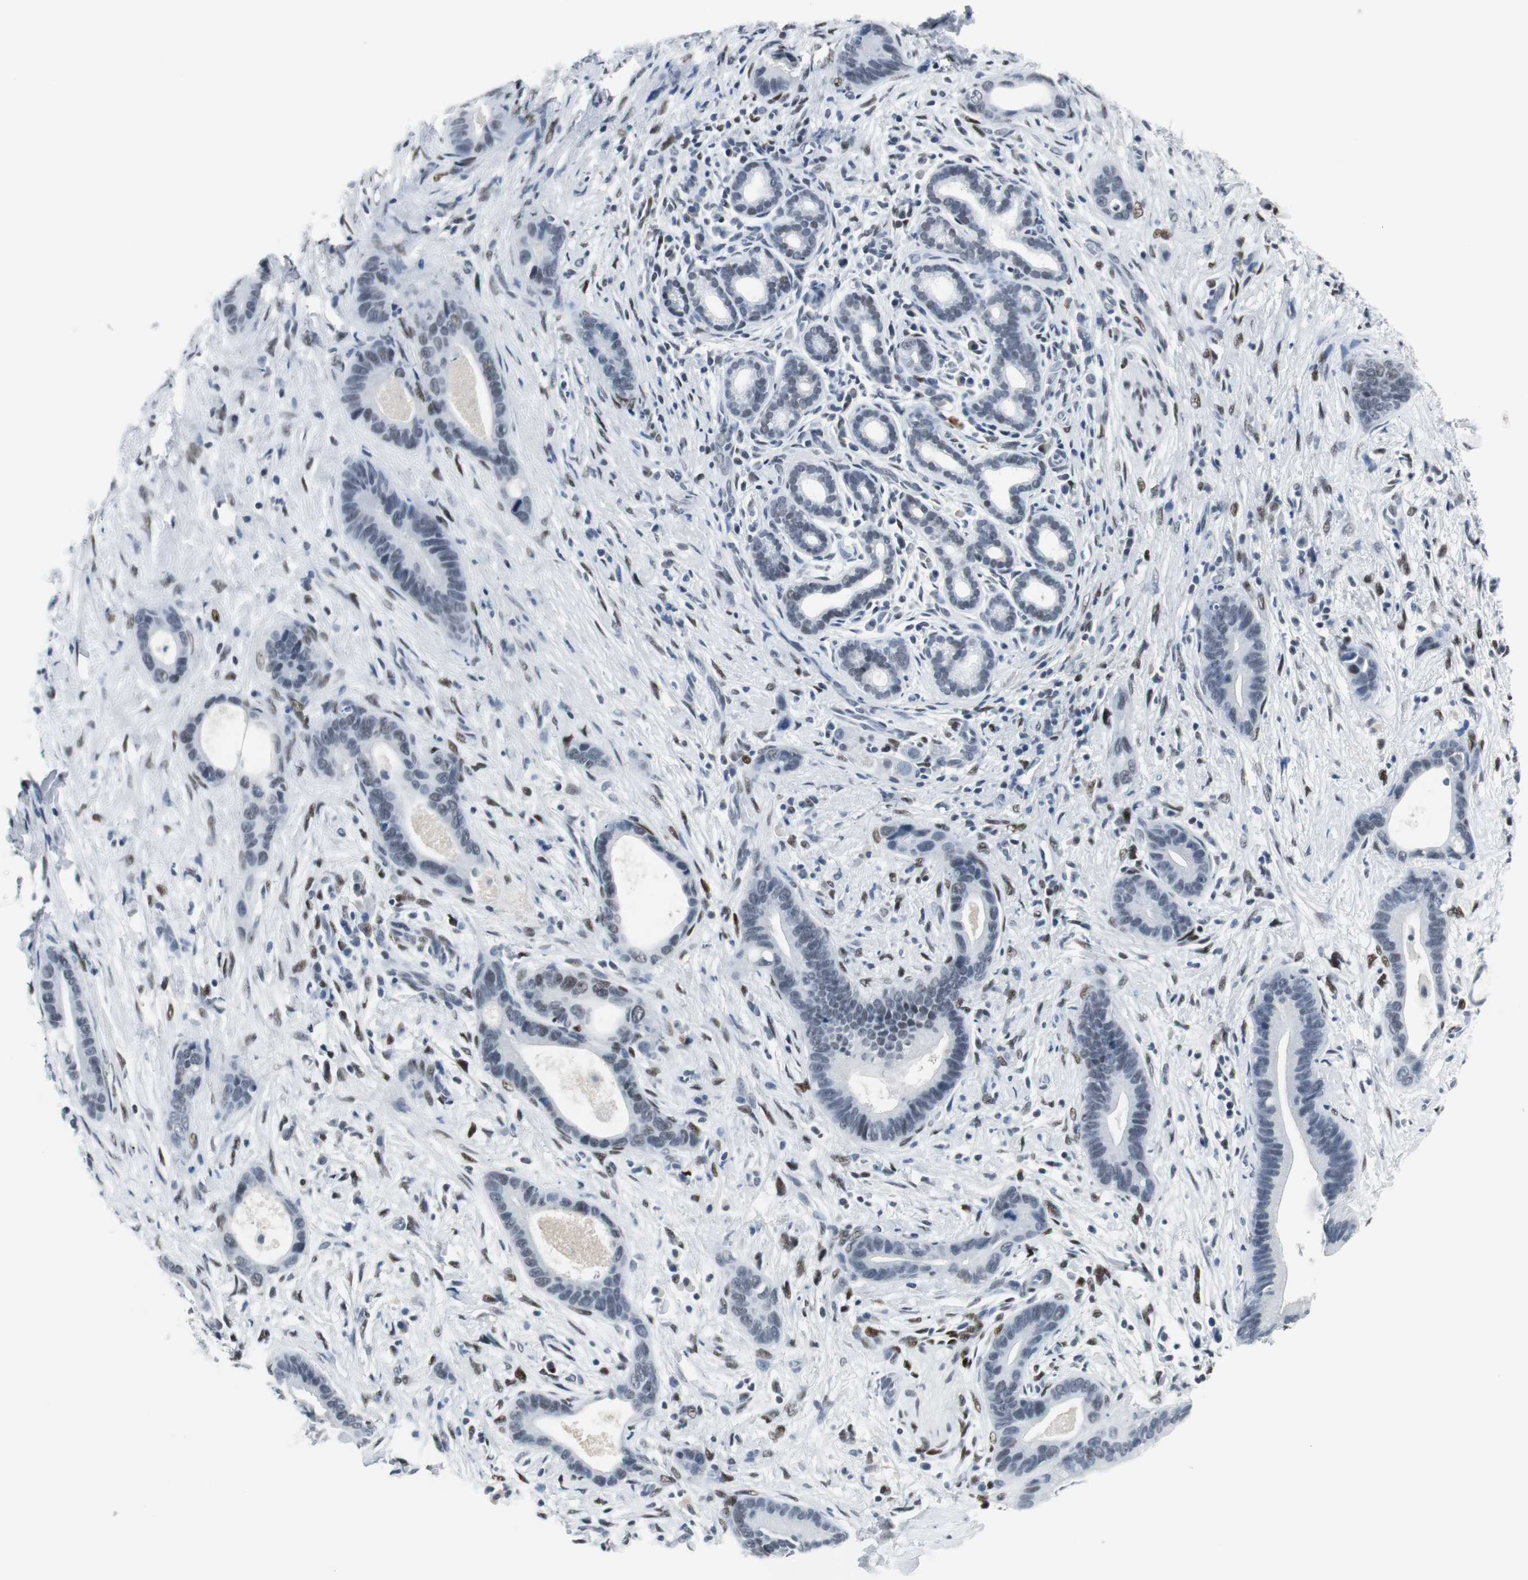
{"staining": {"intensity": "negative", "quantity": "none", "location": "none"}, "tissue": "liver cancer", "cell_type": "Tumor cells", "image_type": "cancer", "snomed": [{"axis": "morphology", "description": "Cholangiocarcinoma"}, {"axis": "topography", "description": "Liver"}], "caption": "Immunohistochemical staining of liver cancer (cholangiocarcinoma) exhibits no significant positivity in tumor cells. (Stains: DAB (3,3'-diaminobenzidine) immunohistochemistry (IHC) with hematoxylin counter stain, Microscopy: brightfield microscopy at high magnification).", "gene": "ELK1", "patient": {"sex": "female", "age": 55}}